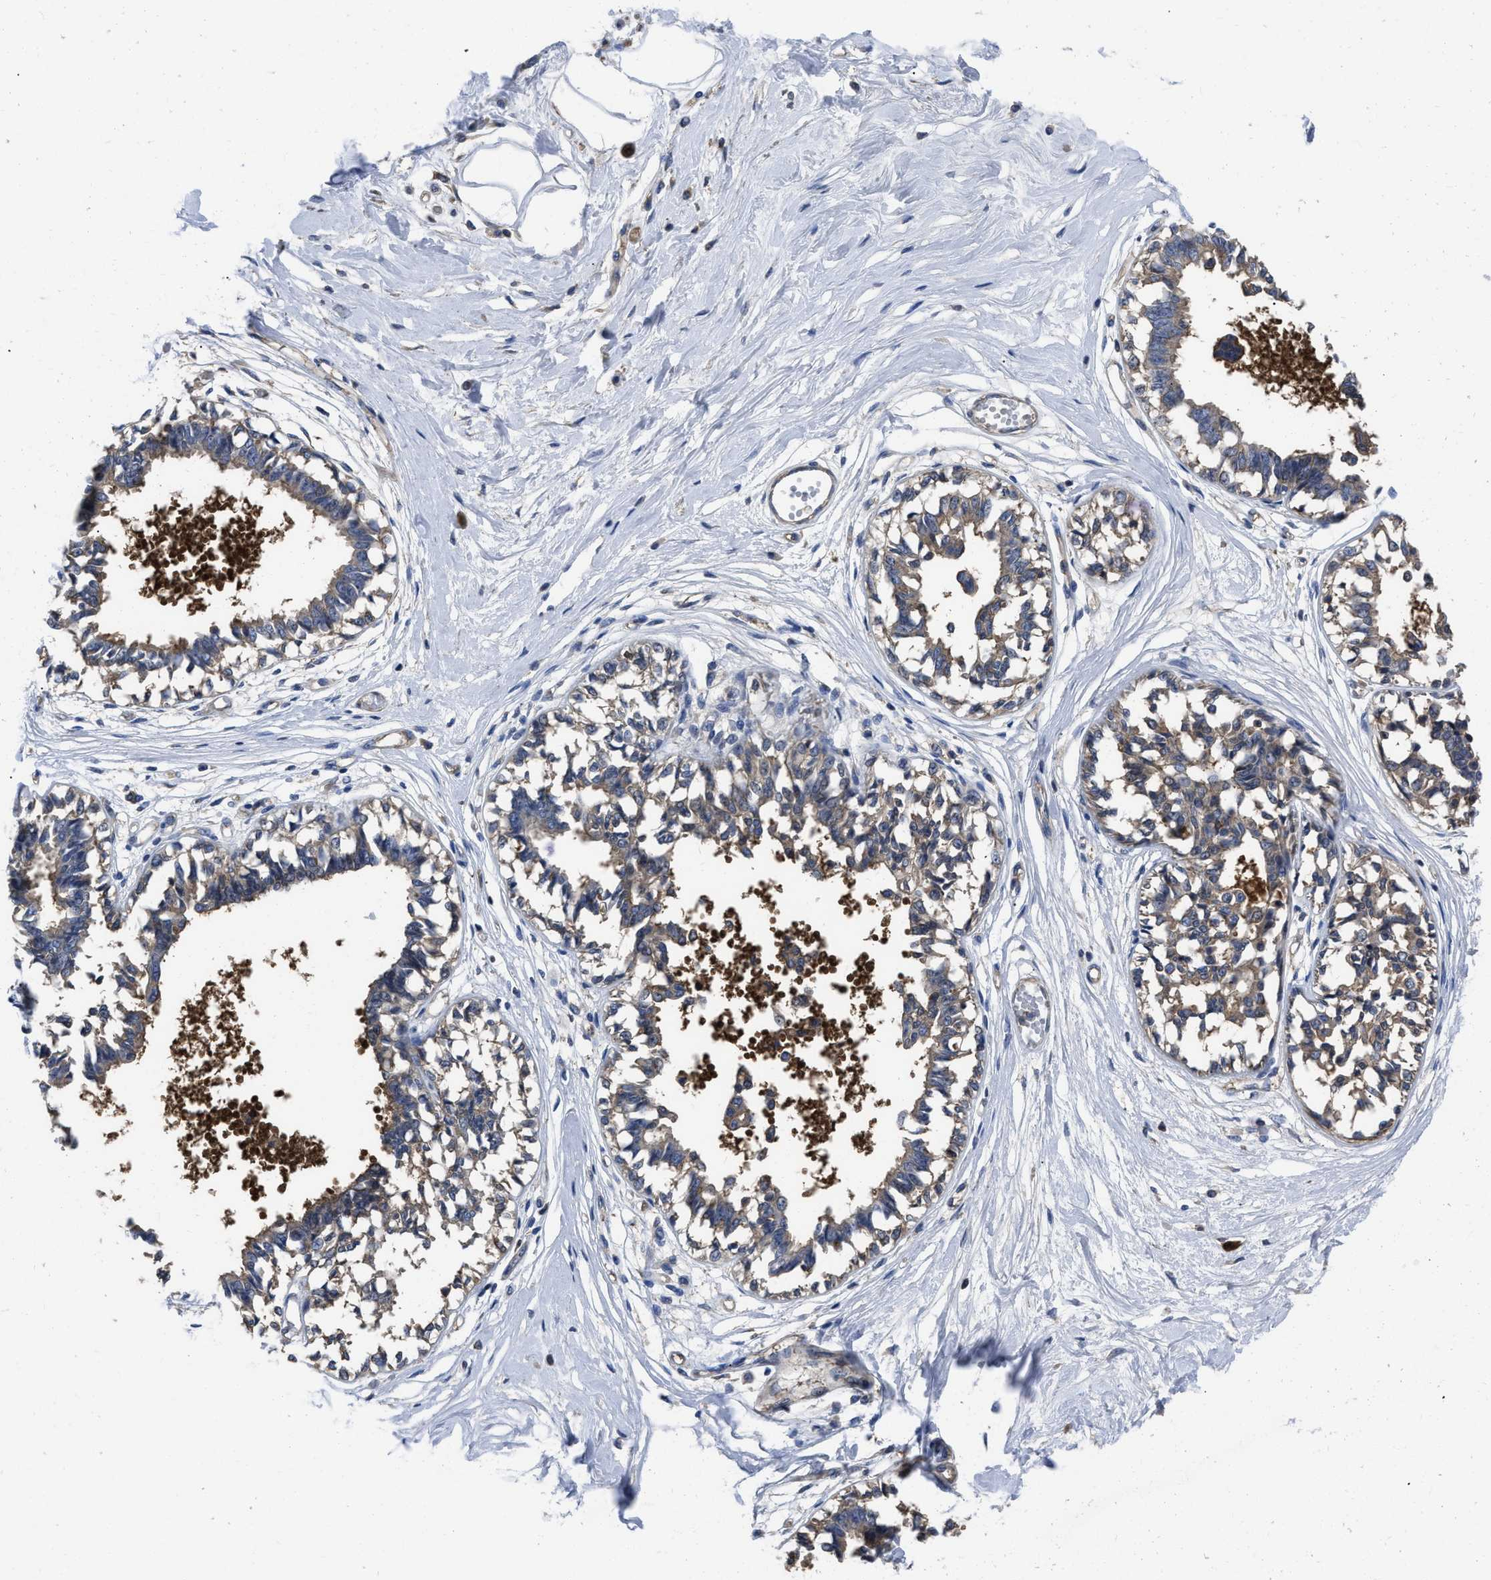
{"staining": {"intensity": "negative", "quantity": "none", "location": "none"}, "tissue": "breast", "cell_type": "Adipocytes", "image_type": "normal", "snomed": [{"axis": "morphology", "description": "Normal tissue, NOS"}, {"axis": "topography", "description": "Breast"}], "caption": "Human breast stained for a protein using immunohistochemistry (IHC) reveals no expression in adipocytes.", "gene": "YARS1", "patient": {"sex": "female", "age": 45}}